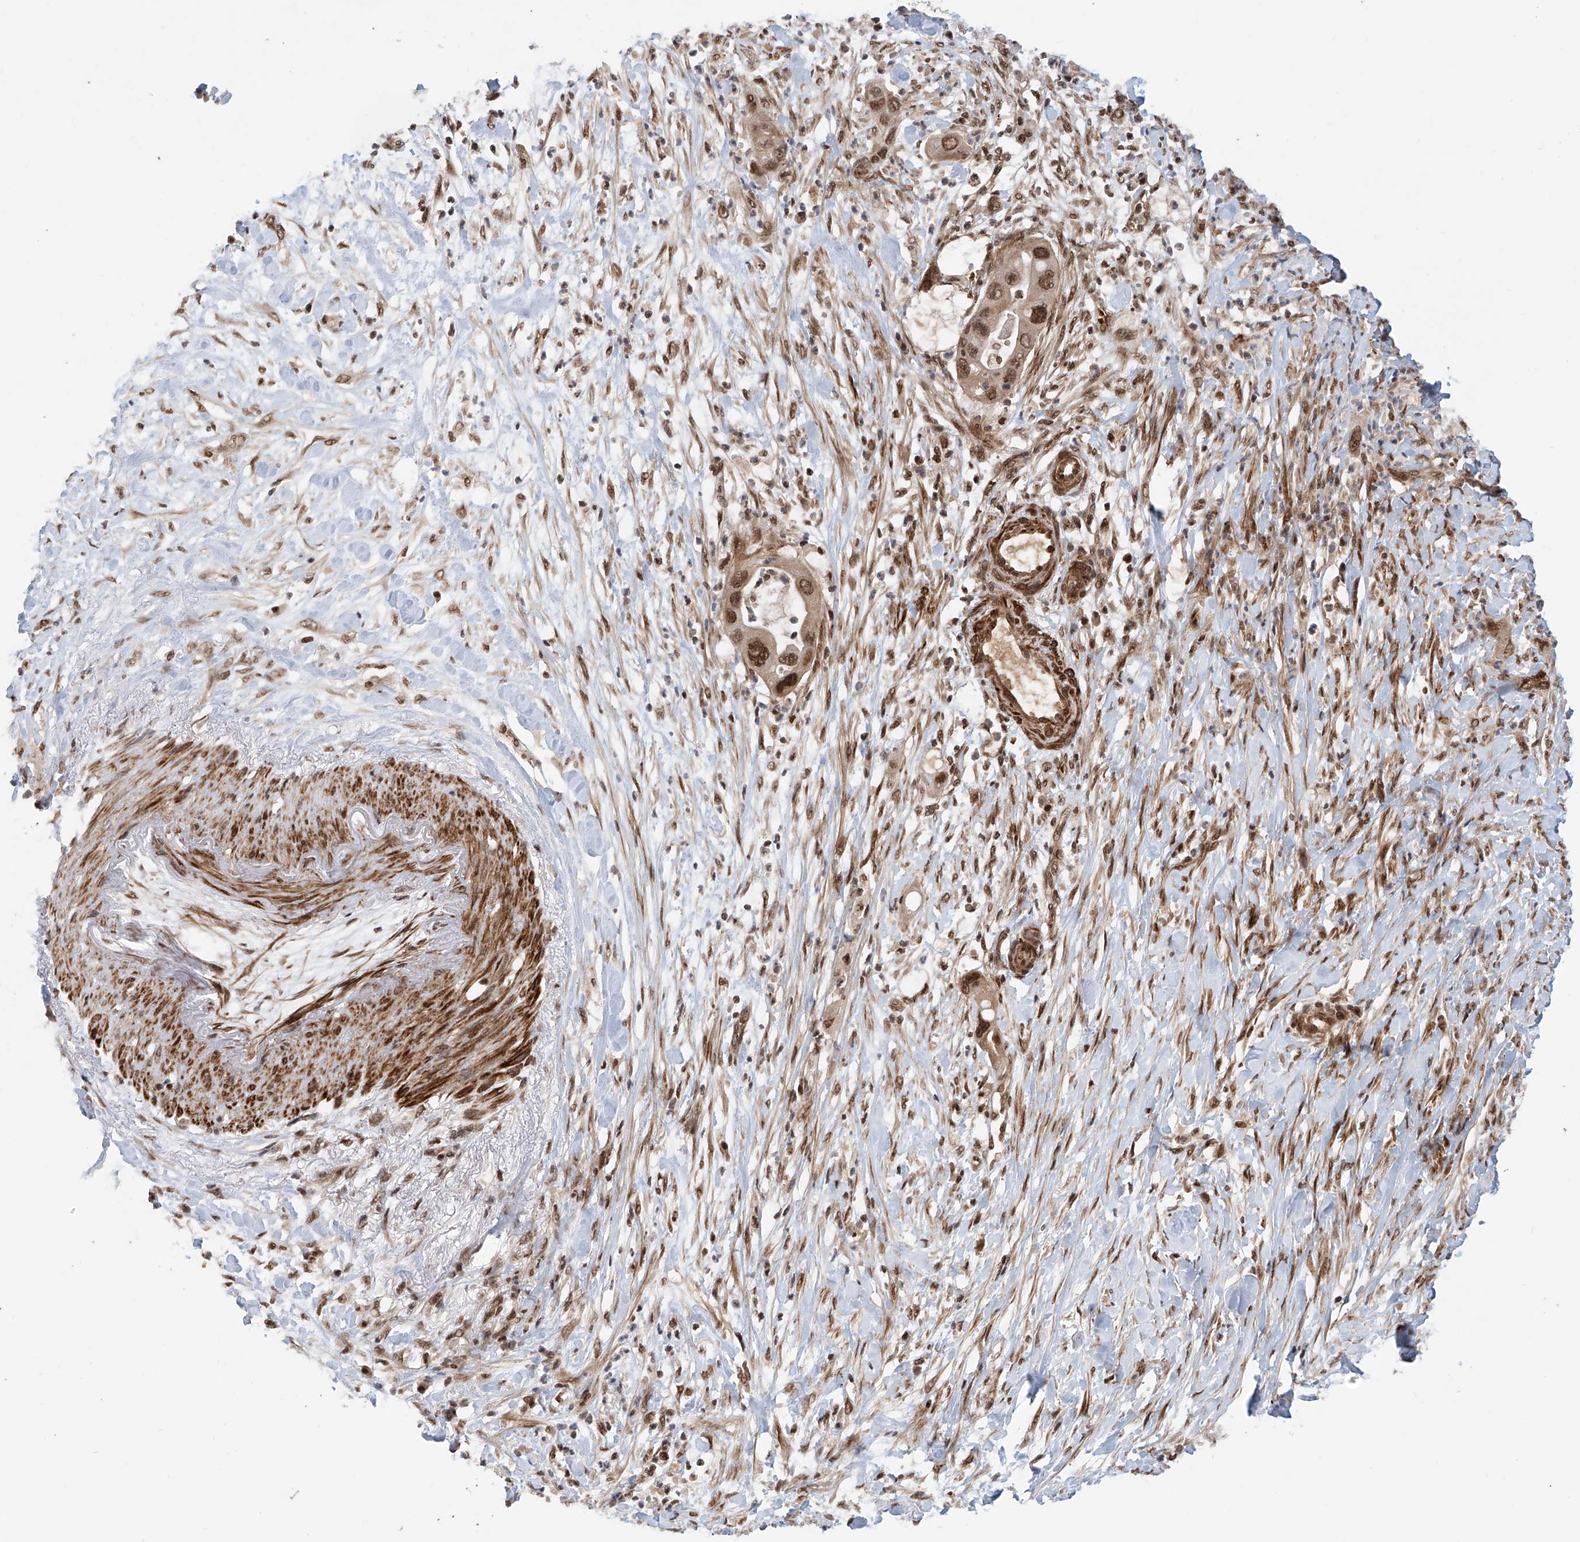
{"staining": {"intensity": "strong", "quantity": ">75%", "location": "nuclear"}, "tissue": "pancreatic cancer", "cell_type": "Tumor cells", "image_type": "cancer", "snomed": [{"axis": "morphology", "description": "Adenocarcinoma, NOS"}, {"axis": "topography", "description": "Pancreas"}], "caption": "Protein analysis of pancreatic cancer (adenocarcinoma) tissue reveals strong nuclear staining in approximately >75% of tumor cells.", "gene": "ZNF470", "patient": {"sex": "female", "age": 71}}